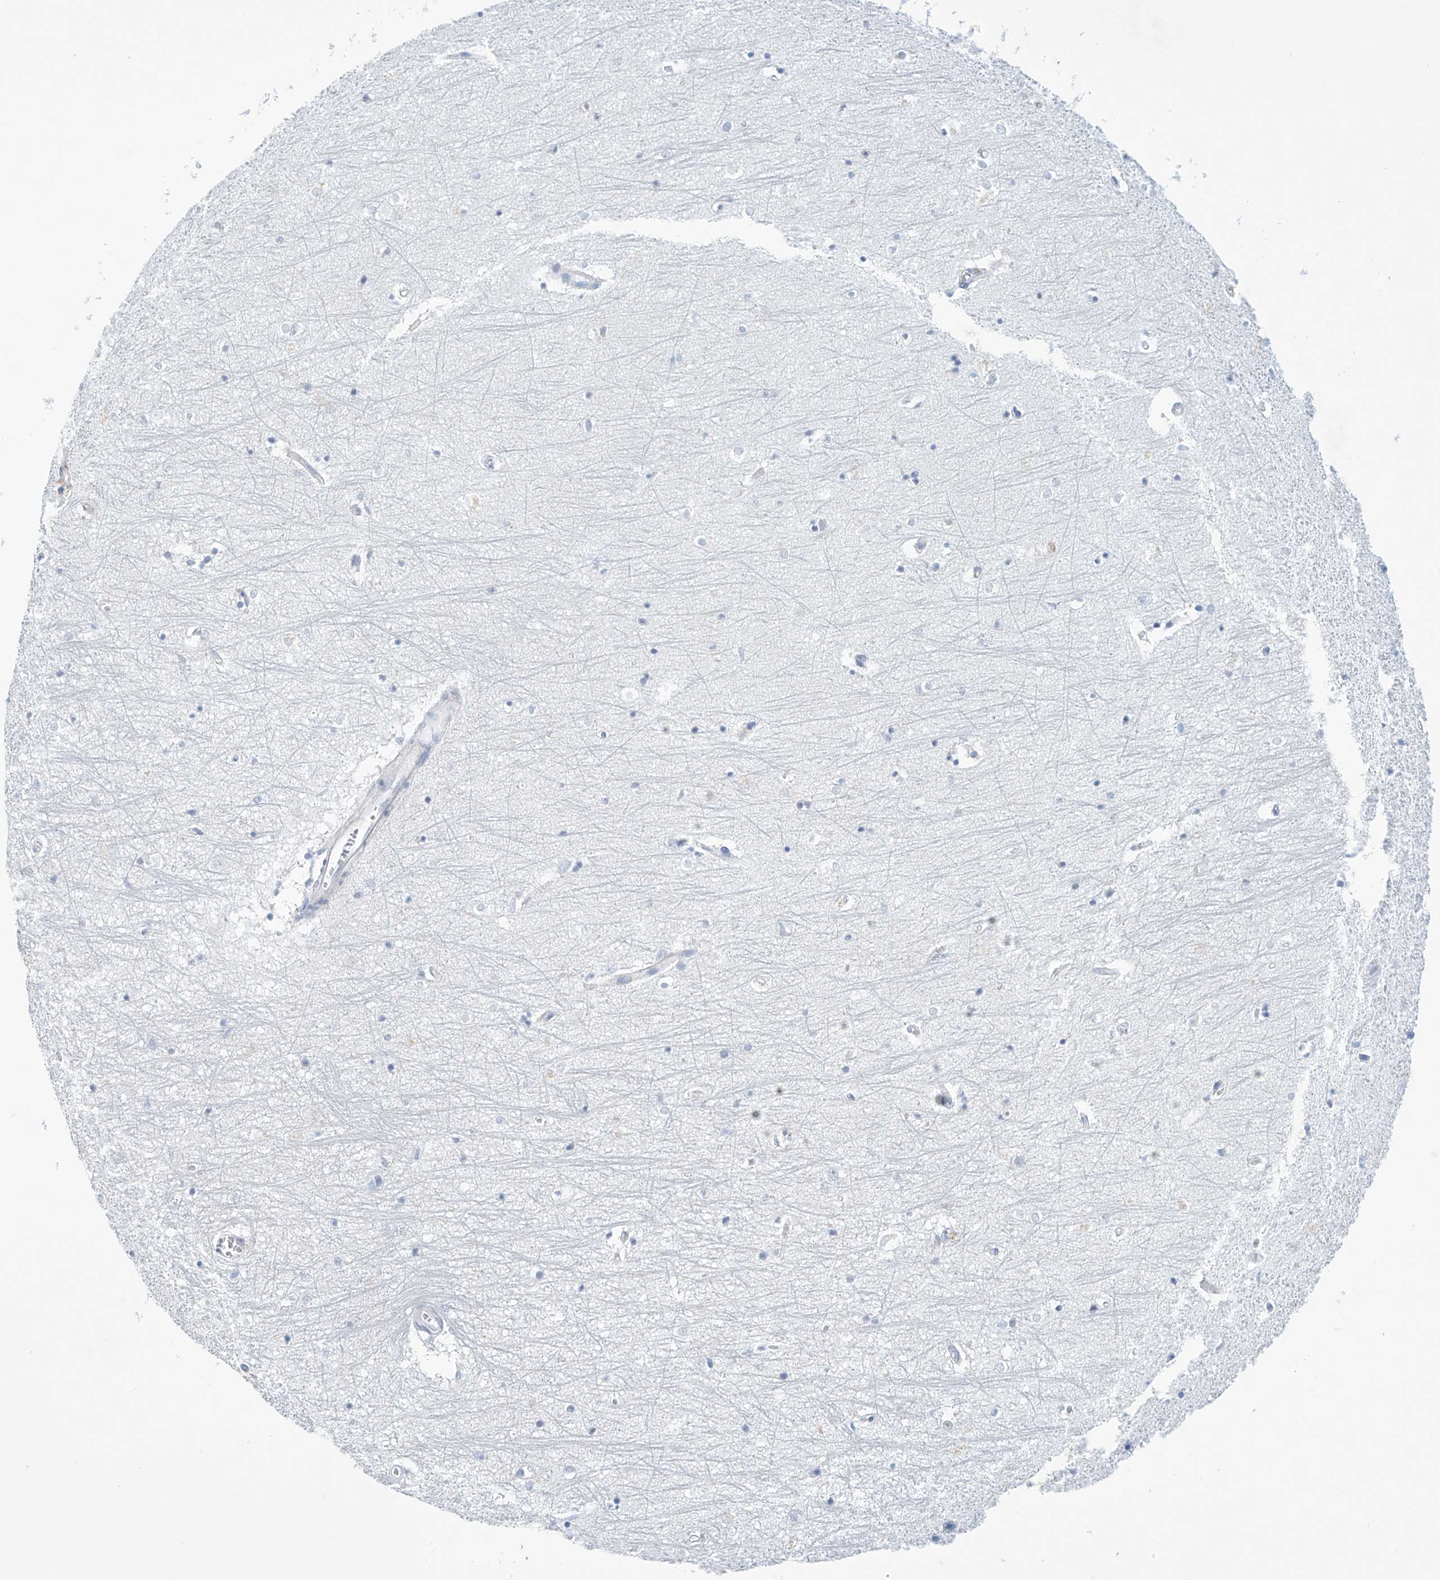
{"staining": {"intensity": "negative", "quantity": "none", "location": "none"}, "tissue": "hippocampus", "cell_type": "Glial cells", "image_type": "normal", "snomed": [{"axis": "morphology", "description": "Normal tissue, NOS"}, {"axis": "topography", "description": "Hippocampus"}], "caption": "Human hippocampus stained for a protein using immunohistochemistry exhibits no staining in glial cells.", "gene": "SLC35A5", "patient": {"sex": "female", "age": 64}}